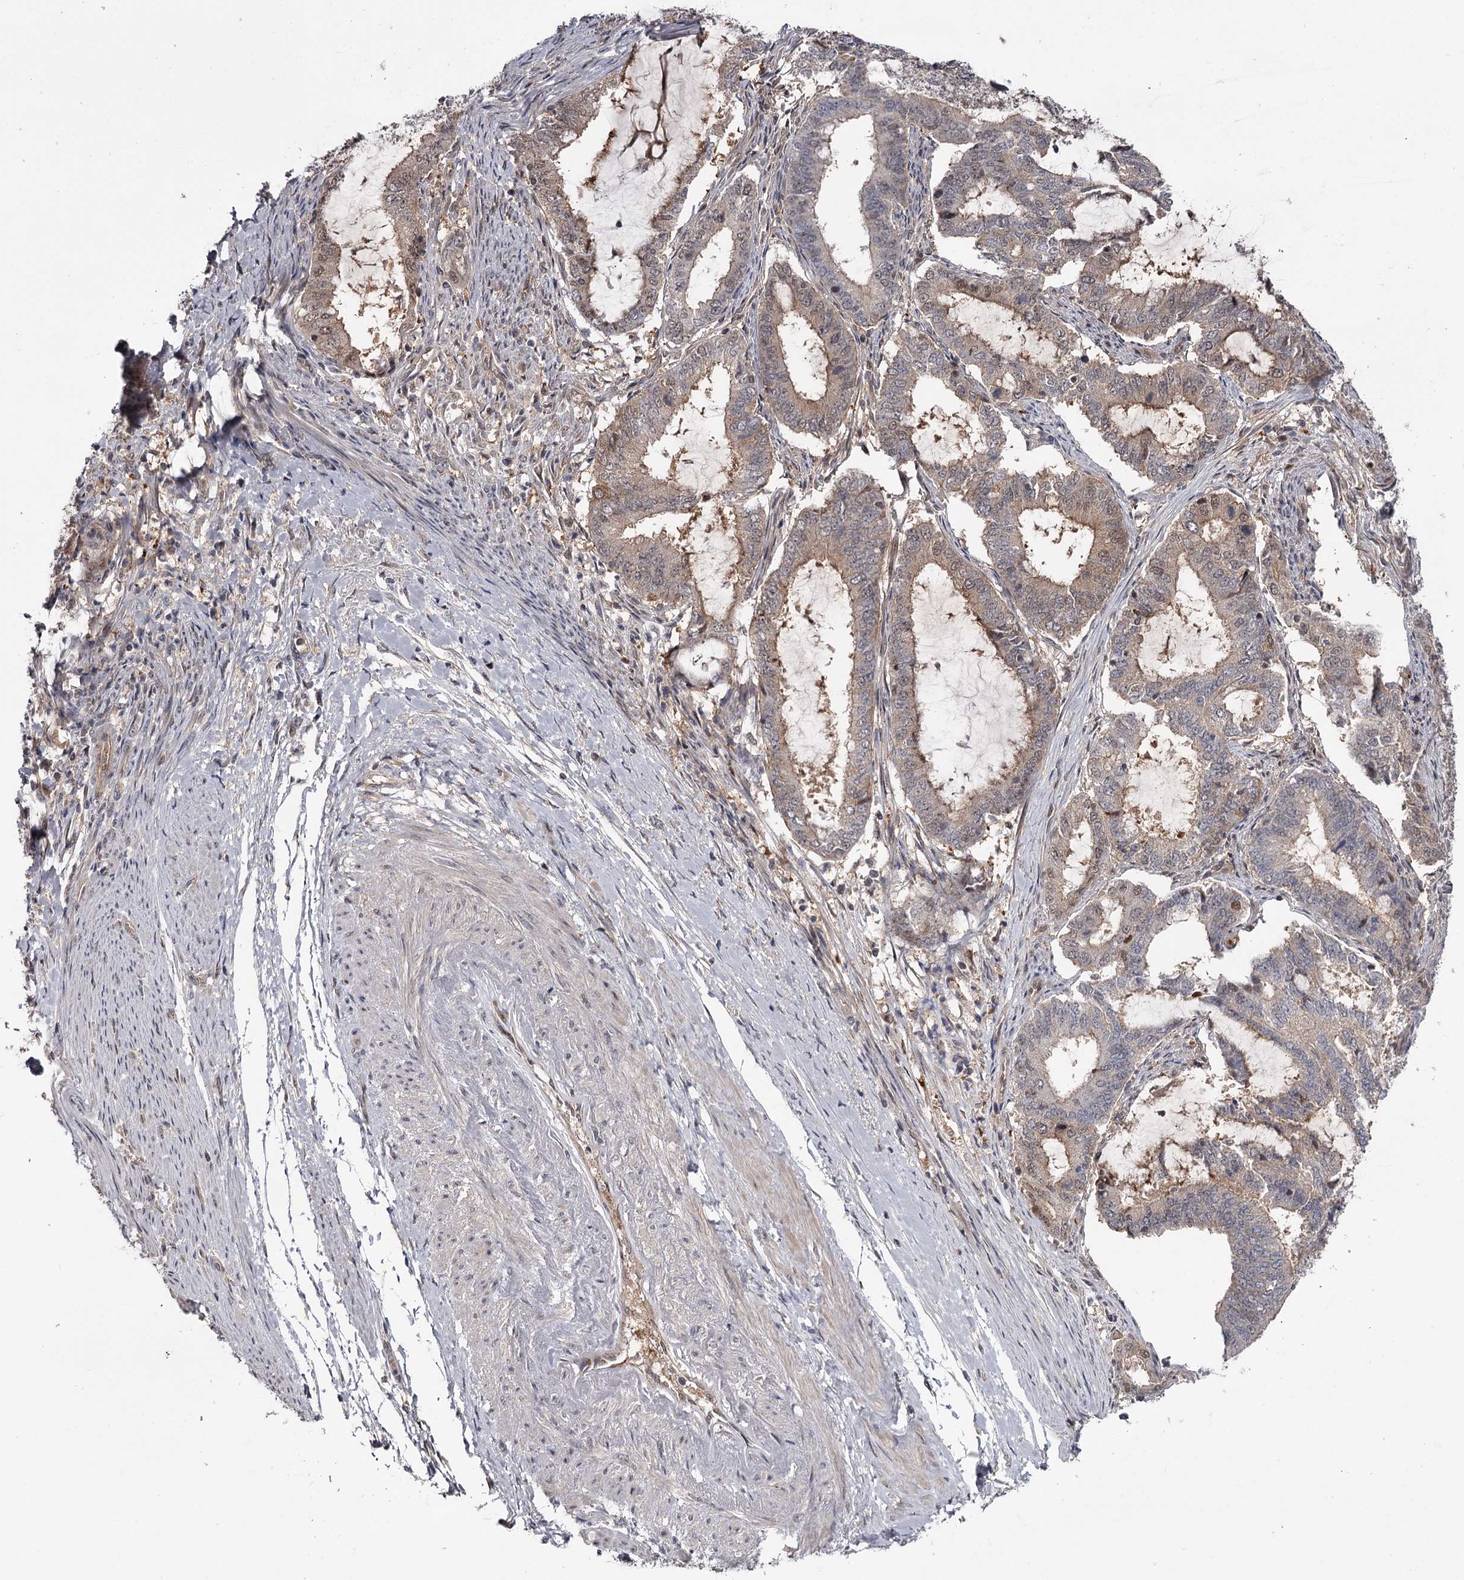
{"staining": {"intensity": "moderate", "quantity": "<25%", "location": "nuclear"}, "tissue": "endometrial cancer", "cell_type": "Tumor cells", "image_type": "cancer", "snomed": [{"axis": "morphology", "description": "Adenocarcinoma, NOS"}, {"axis": "topography", "description": "Endometrium"}], "caption": "Immunohistochemistry (IHC) (DAB) staining of human endometrial adenocarcinoma demonstrates moderate nuclear protein staining in about <25% of tumor cells. Nuclei are stained in blue.", "gene": "GTSF1", "patient": {"sex": "female", "age": 51}}